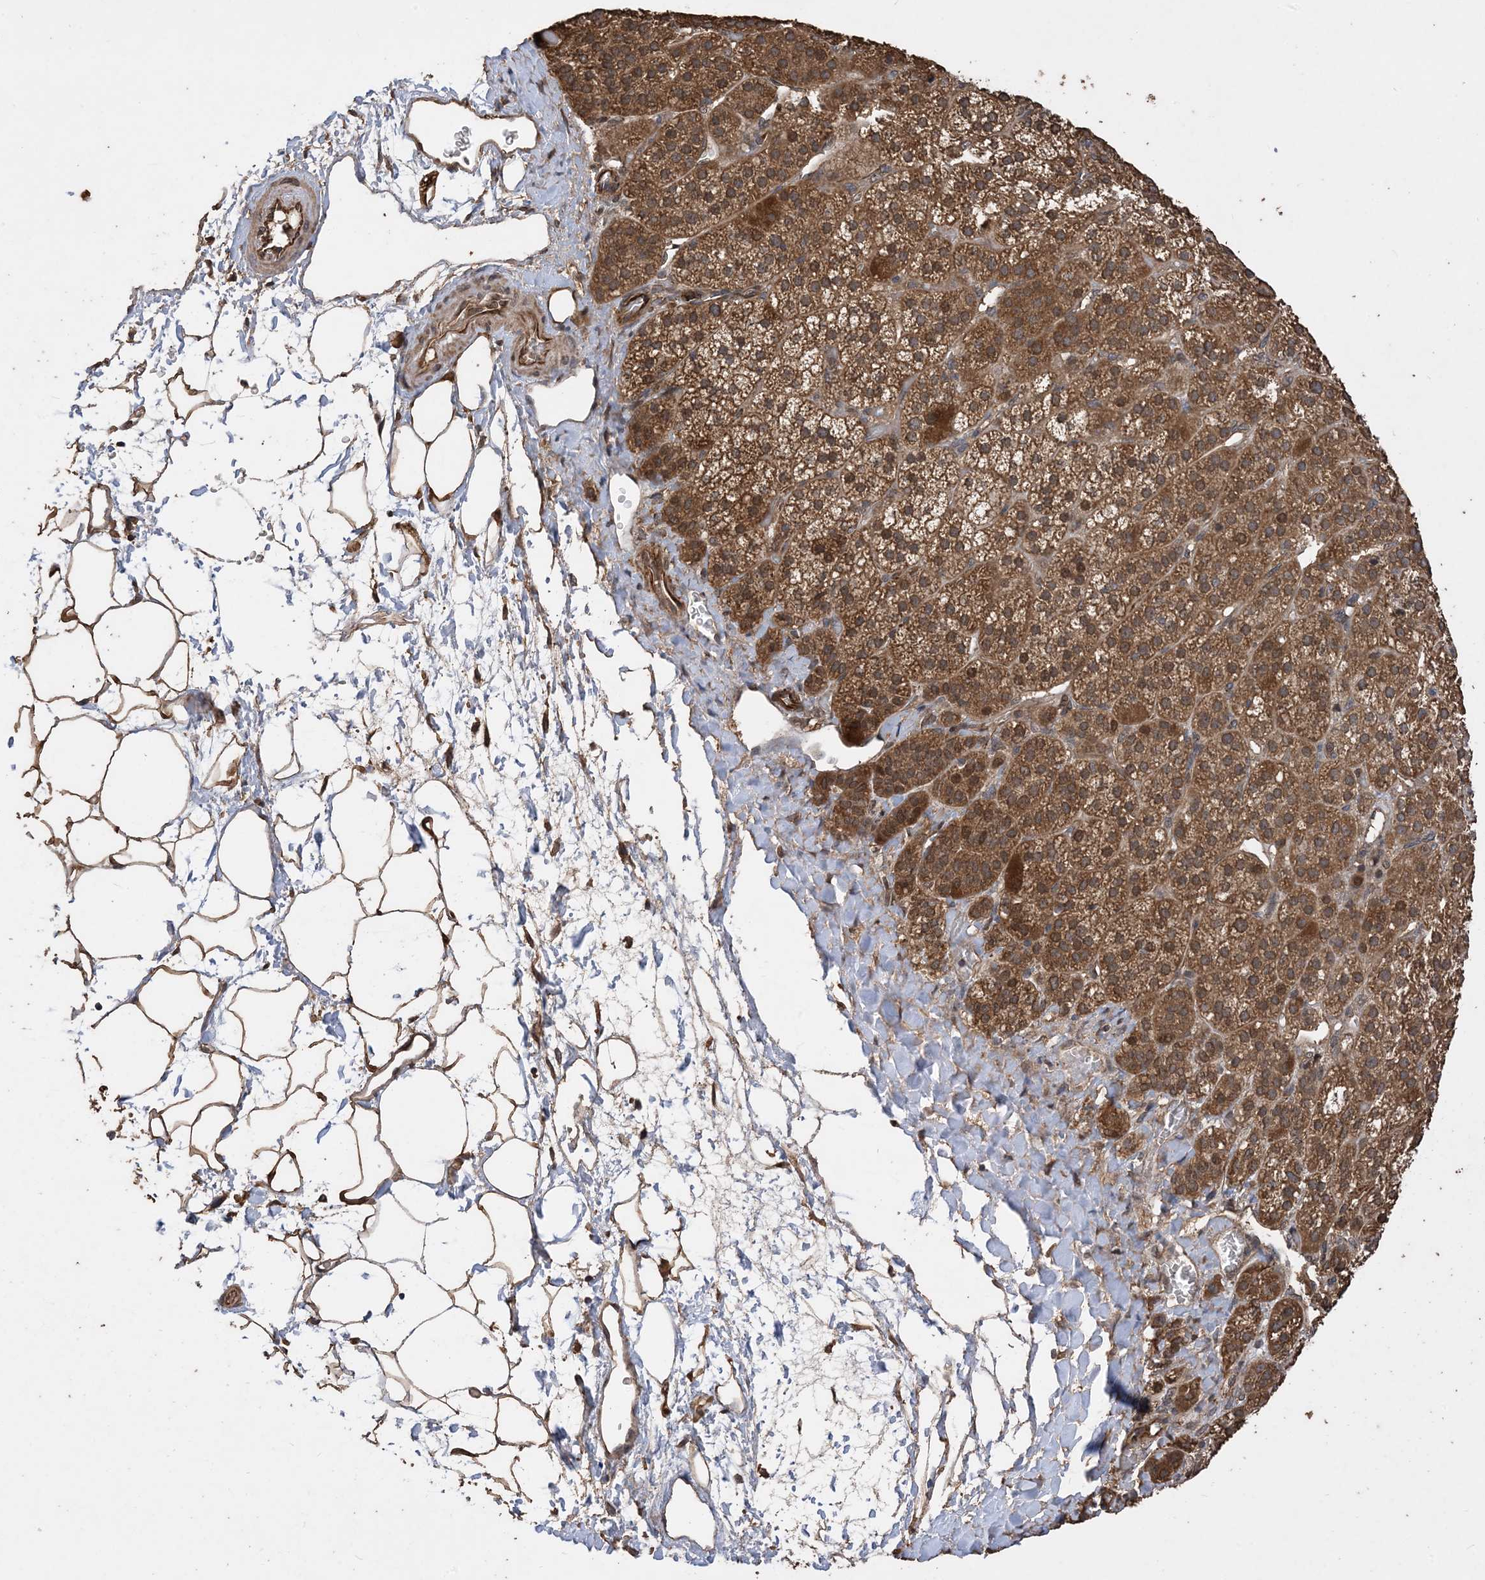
{"staining": {"intensity": "strong", "quantity": ">75%", "location": "cytoplasmic/membranous"}, "tissue": "adrenal gland", "cell_type": "Glandular cells", "image_type": "normal", "snomed": [{"axis": "morphology", "description": "Normal tissue, NOS"}, {"axis": "topography", "description": "Adrenal gland"}], "caption": "Immunohistochemistry photomicrograph of unremarkable adrenal gland stained for a protein (brown), which demonstrates high levels of strong cytoplasmic/membranous expression in approximately >75% of glandular cells.", "gene": "ZKSCAN5", "patient": {"sex": "female", "age": 57}}